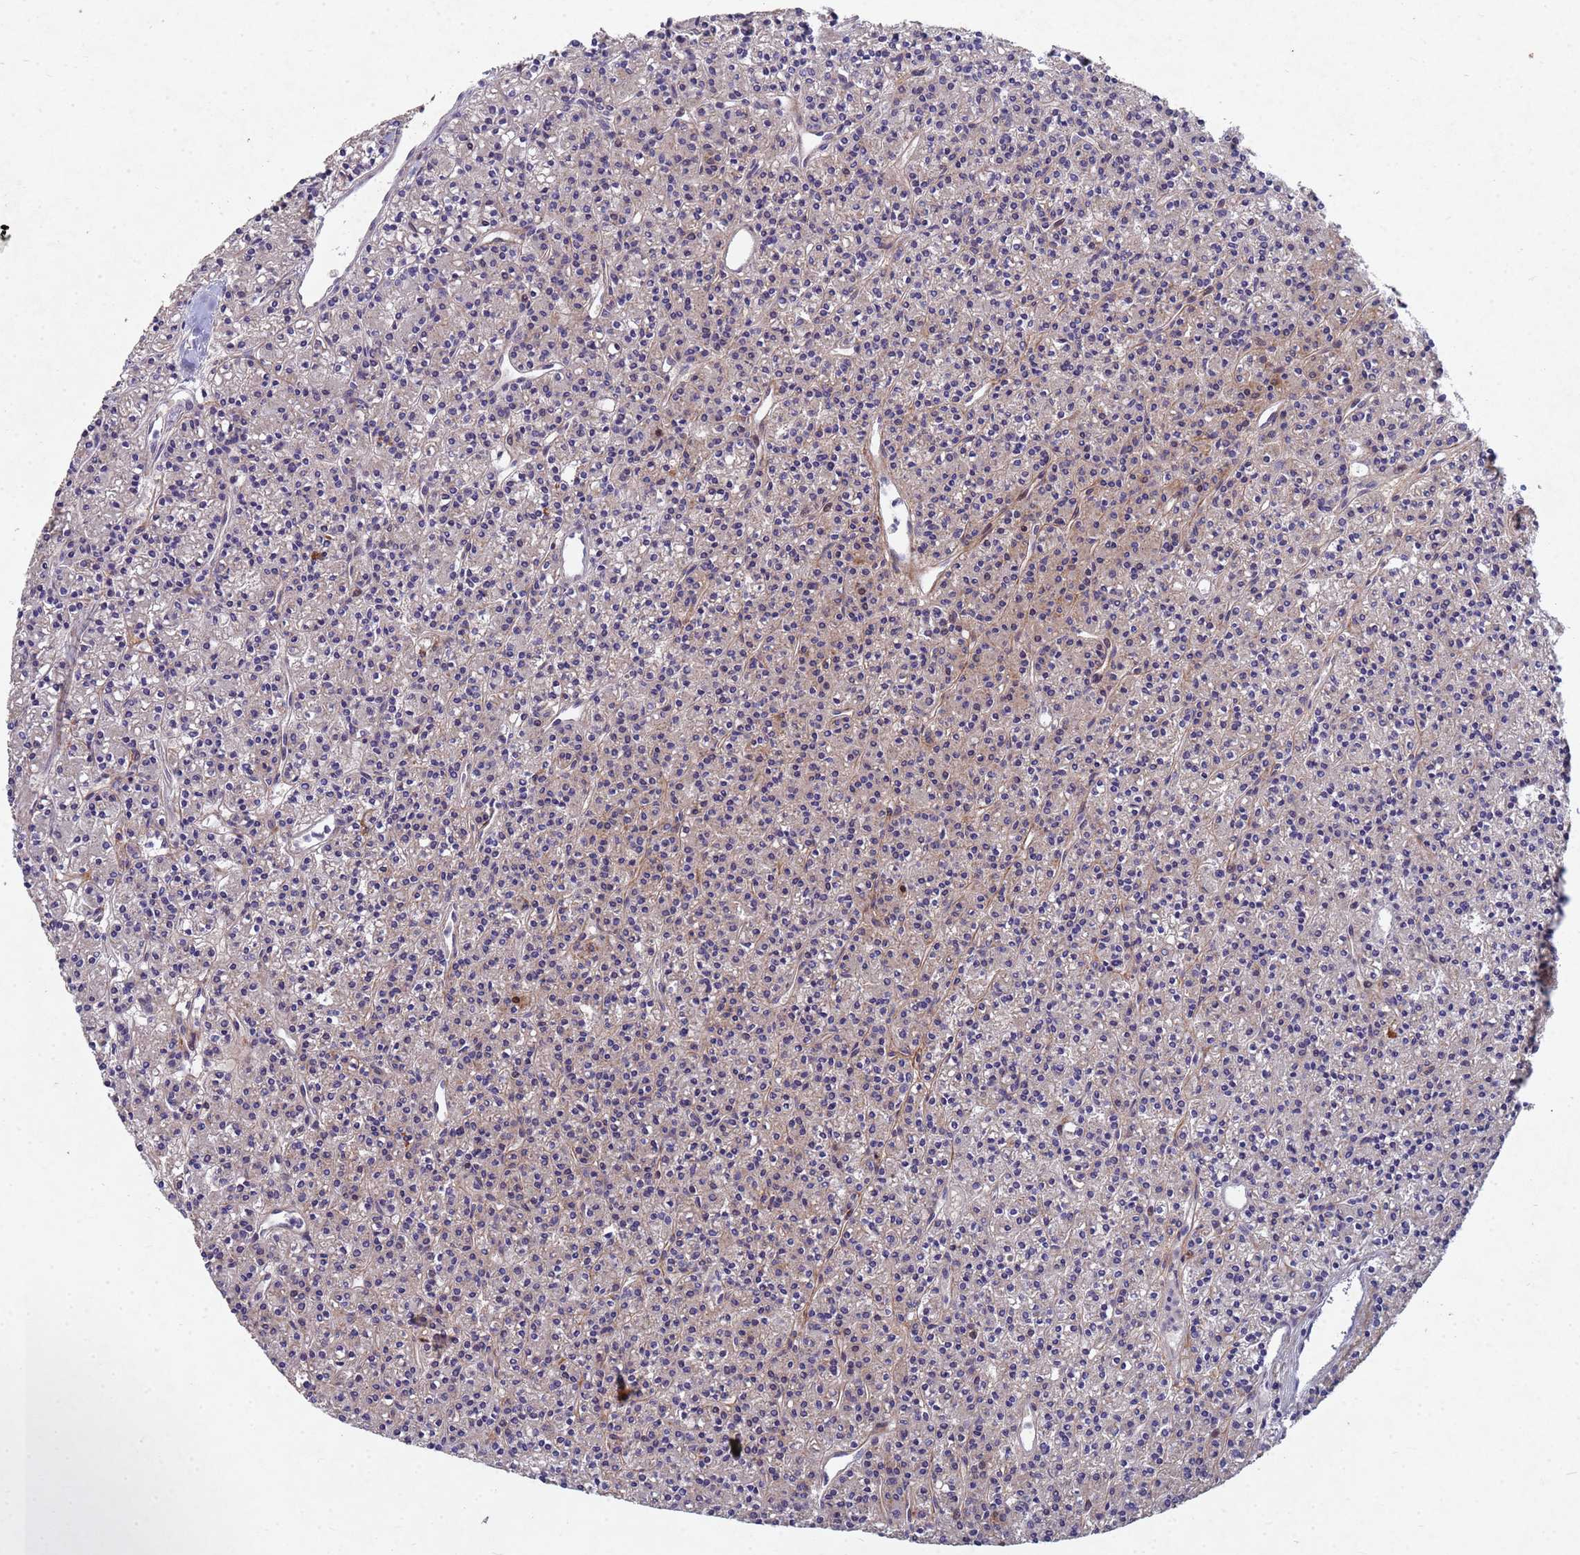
{"staining": {"intensity": "weak", "quantity": "<25%", "location": "cytoplasmic/membranous"}, "tissue": "parathyroid gland", "cell_type": "Glandular cells", "image_type": "normal", "snomed": [{"axis": "morphology", "description": "Normal tissue, NOS"}, {"axis": "topography", "description": "Parathyroid gland"}], "caption": "IHC histopathology image of benign human parathyroid gland stained for a protein (brown), which demonstrates no positivity in glandular cells.", "gene": "TNPO2", "patient": {"sex": "female", "age": 45}}